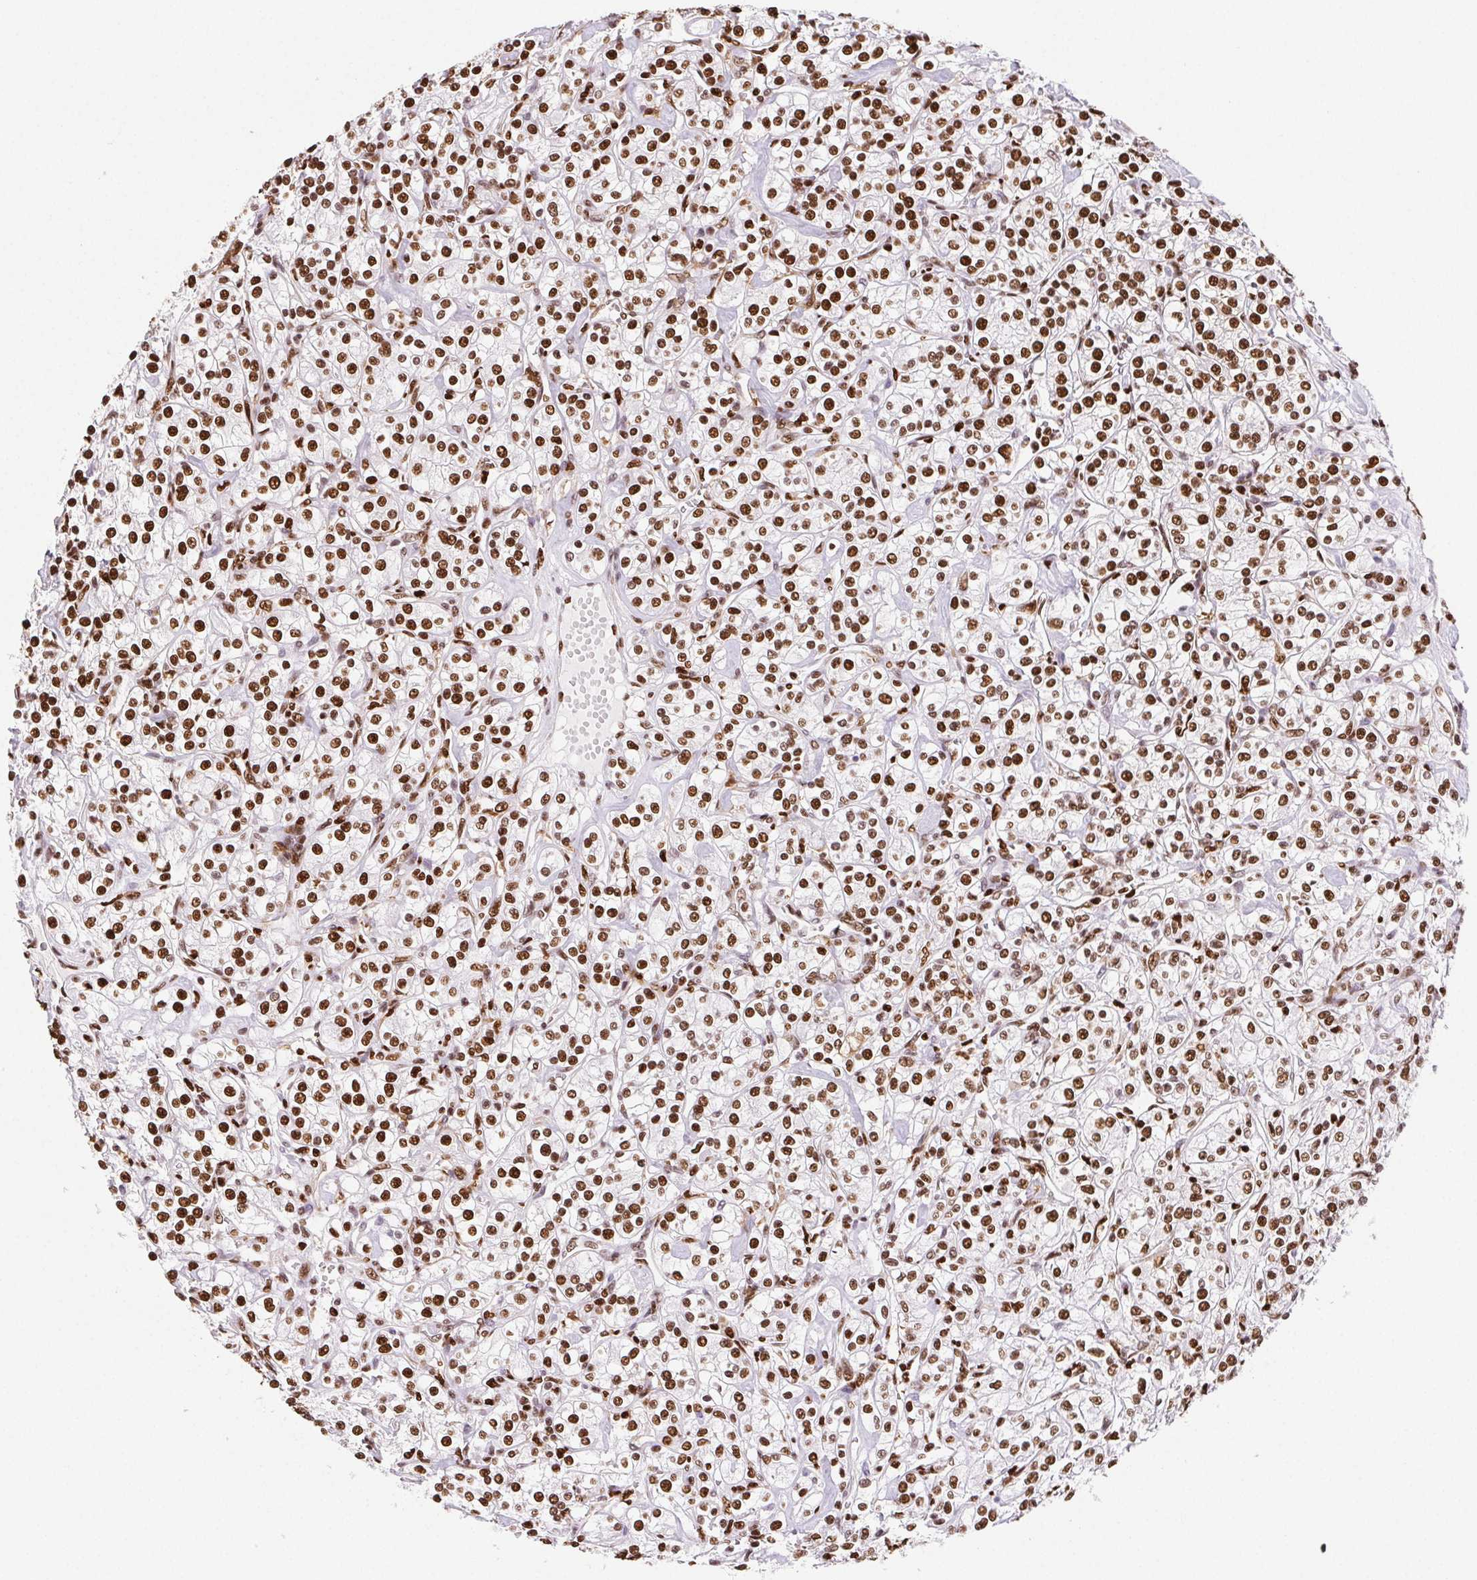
{"staining": {"intensity": "strong", "quantity": ">75%", "location": "nuclear"}, "tissue": "renal cancer", "cell_type": "Tumor cells", "image_type": "cancer", "snomed": [{"axis": "morphology", "description": "Adenocarcinoma, NOS"}, {"axis": "topography", "description": "Kidney"}], "caption": "A histopathology image showing strong nuclear staining in approximately >75% of tumor cells in renal cancer, as visualized by brown immunohistochemical staining.", "gene": "SET", "patient": {"sex": "male", "age": 77}}